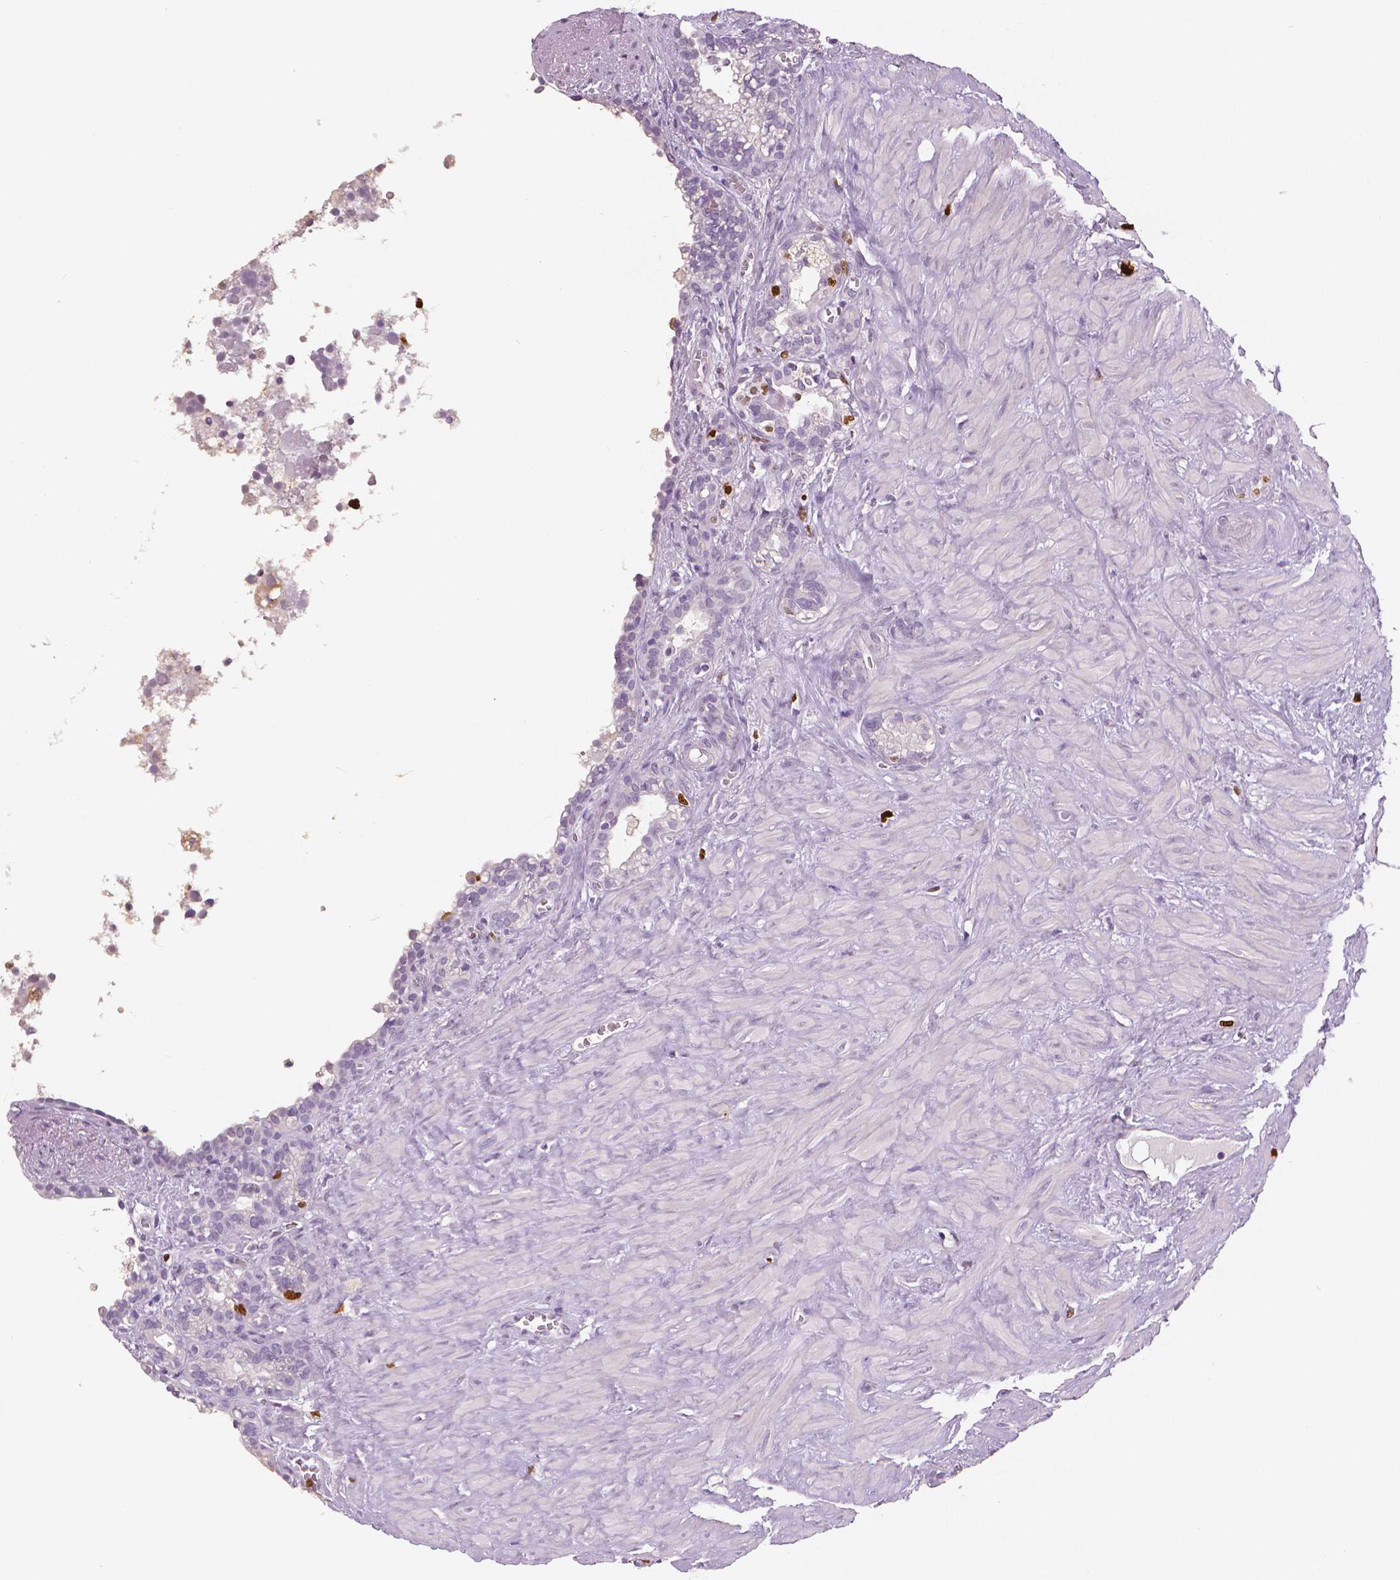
{"staining": {"intensity": "moderate", "quantity": "<25%", "location": "nuclear"}, "tissue": "seminal vesicle", "cell_type": "Glandular cells", "image_type": "normal", "snomed": [{"axis": "morphology", "description": "Normal tissue, NOS"}, {"axis": "topography", "description": "Seminal veicle"}], "caption": "Seminal vesicle stained with IHC shows moderate nuclear staining in about <25% of glandular cells.", "gene": "MKI67", "patient": {"sex": "male", "age": 76}}